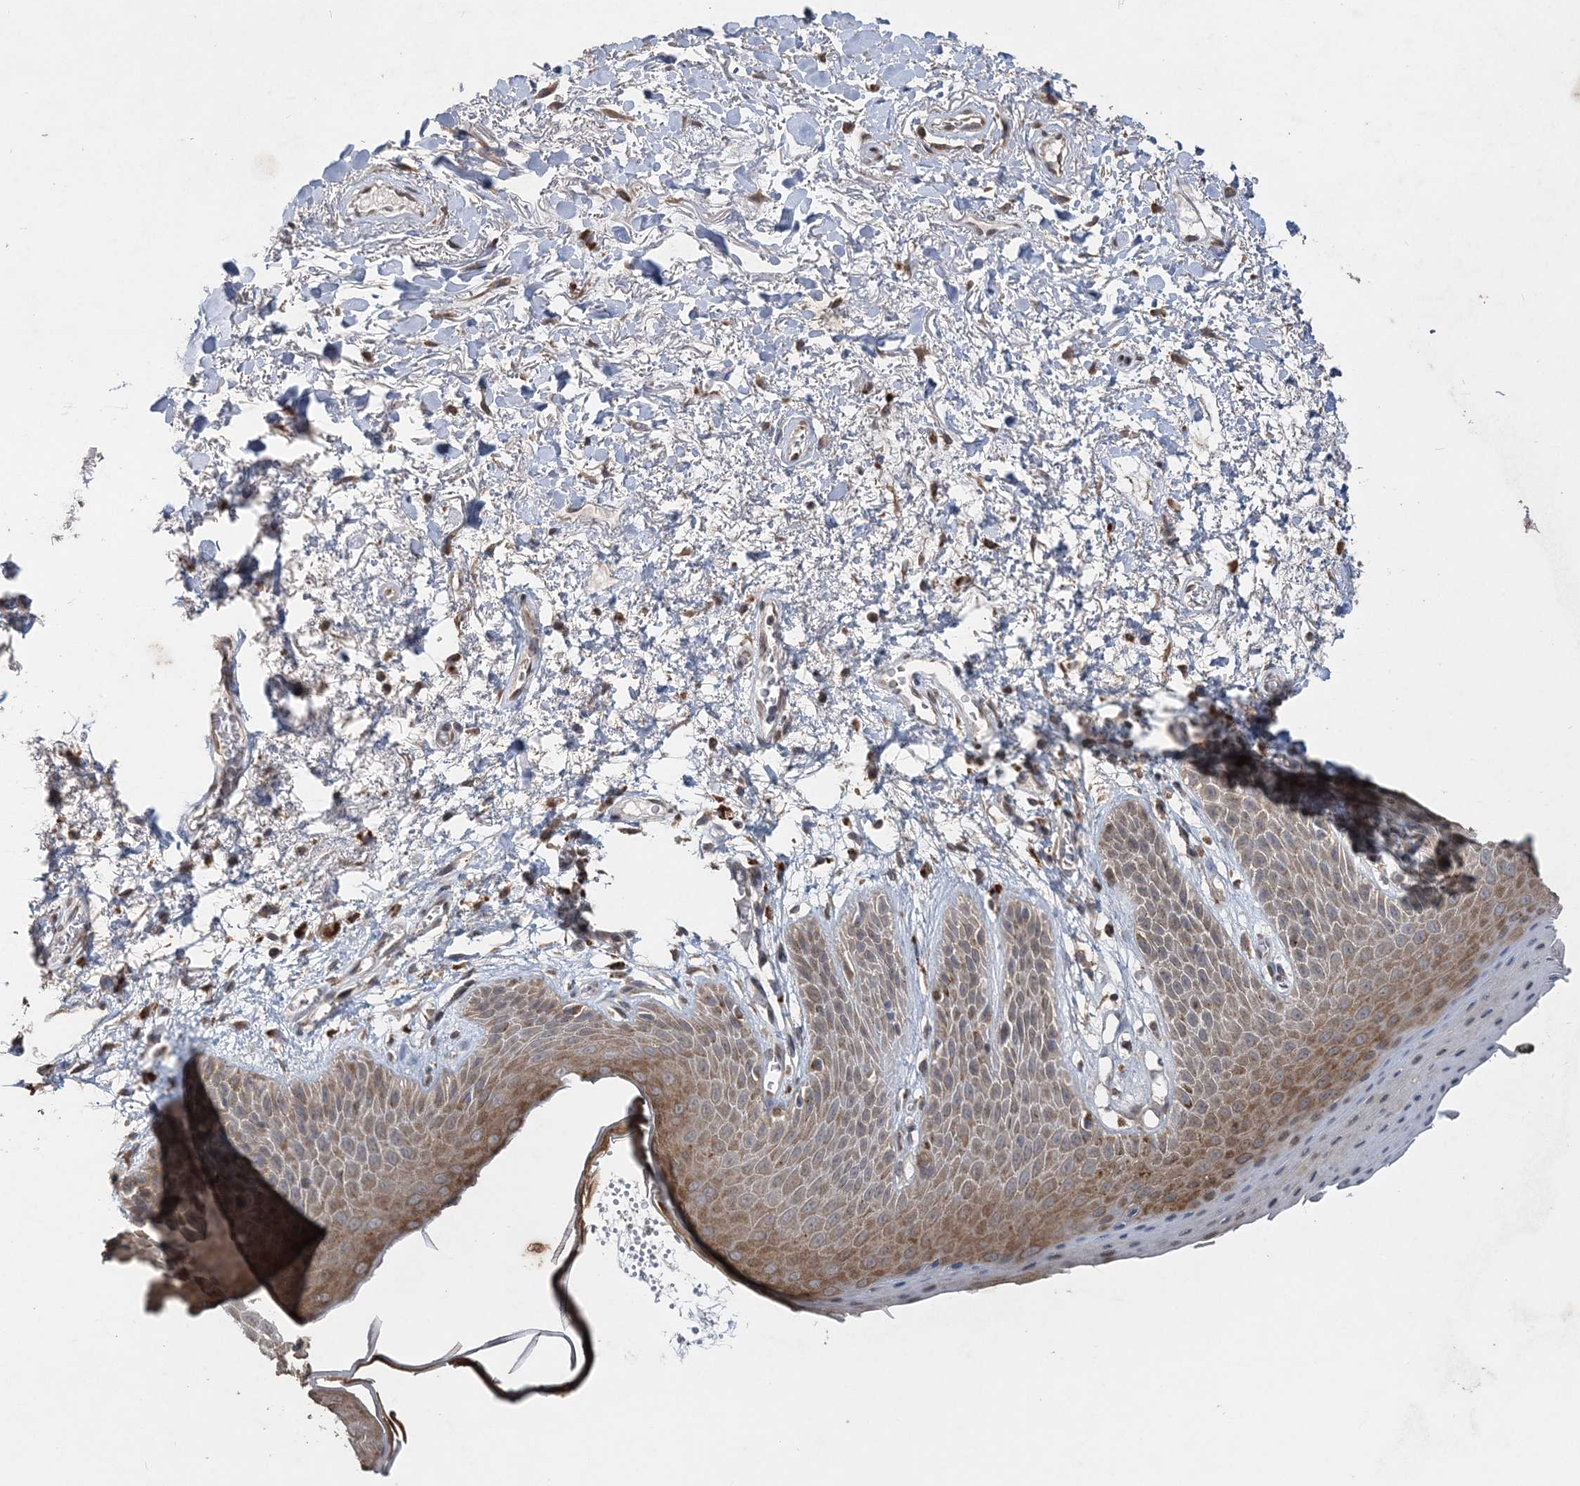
{"staining": {"intensity": "moderate", "quantity": ">75%", "location": "cytoplasmic/membranous"}, "tissue": "skin", "cell_type": "Epidermal cells", "image_type": "normal", "snomed": [{"axis": "morphology", "description": "Normal tissue, NOS"}, {"axis": "topography", "description": "Anal"}], "caption": "Protein staining of normal skin reveals moderate cytoplasmic/membranous expression in approximately >75% of epidermal cells. (brown staining indicates protein expression, while blue staining denotes nuclei).", "gene": "RAB14", "patient": {"sex": "male", "age": 74}}